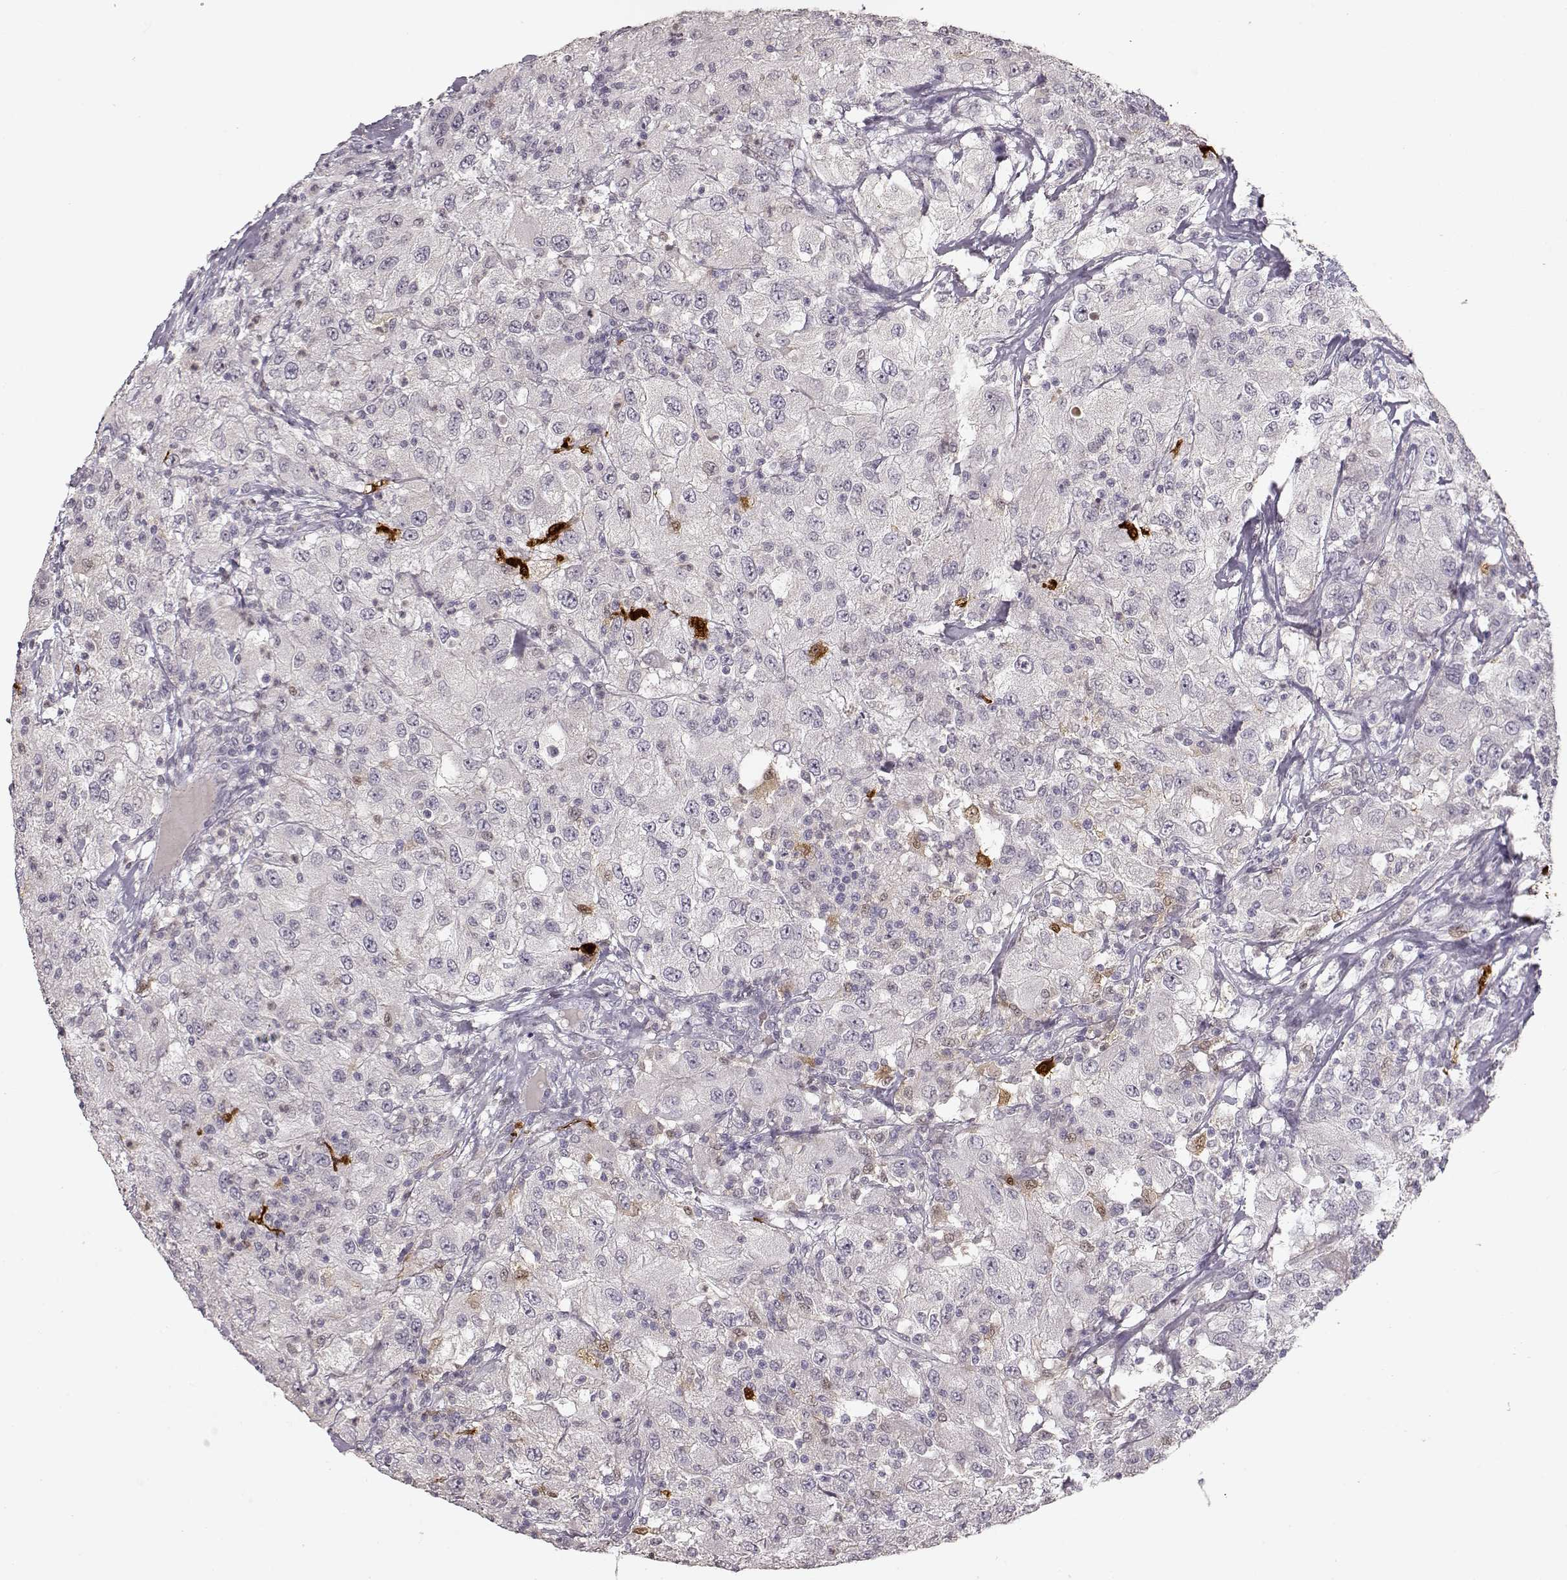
{"staining": {"intensity": "negative", "quantity": "none", "location": "none"}, "tissue": "renal cancer", "cell_type": "Tumor cells", "image_type": "cancer", "snomed": [{"axis": "morphology", "description": "Adenocarcinoma, NOS"}, {"axis": "topography", "description": "Kidney"}], "caption": "The immunohistochemistry histopathology image has no significant staining in tumor cells of renal adenocarcinoma tissue. (DAB immunohistochemistry (IHC) visualized using brightfield microscopy, high magnification).", "gene": "S100B", "patient": {"sex": "female", "age": 67}}